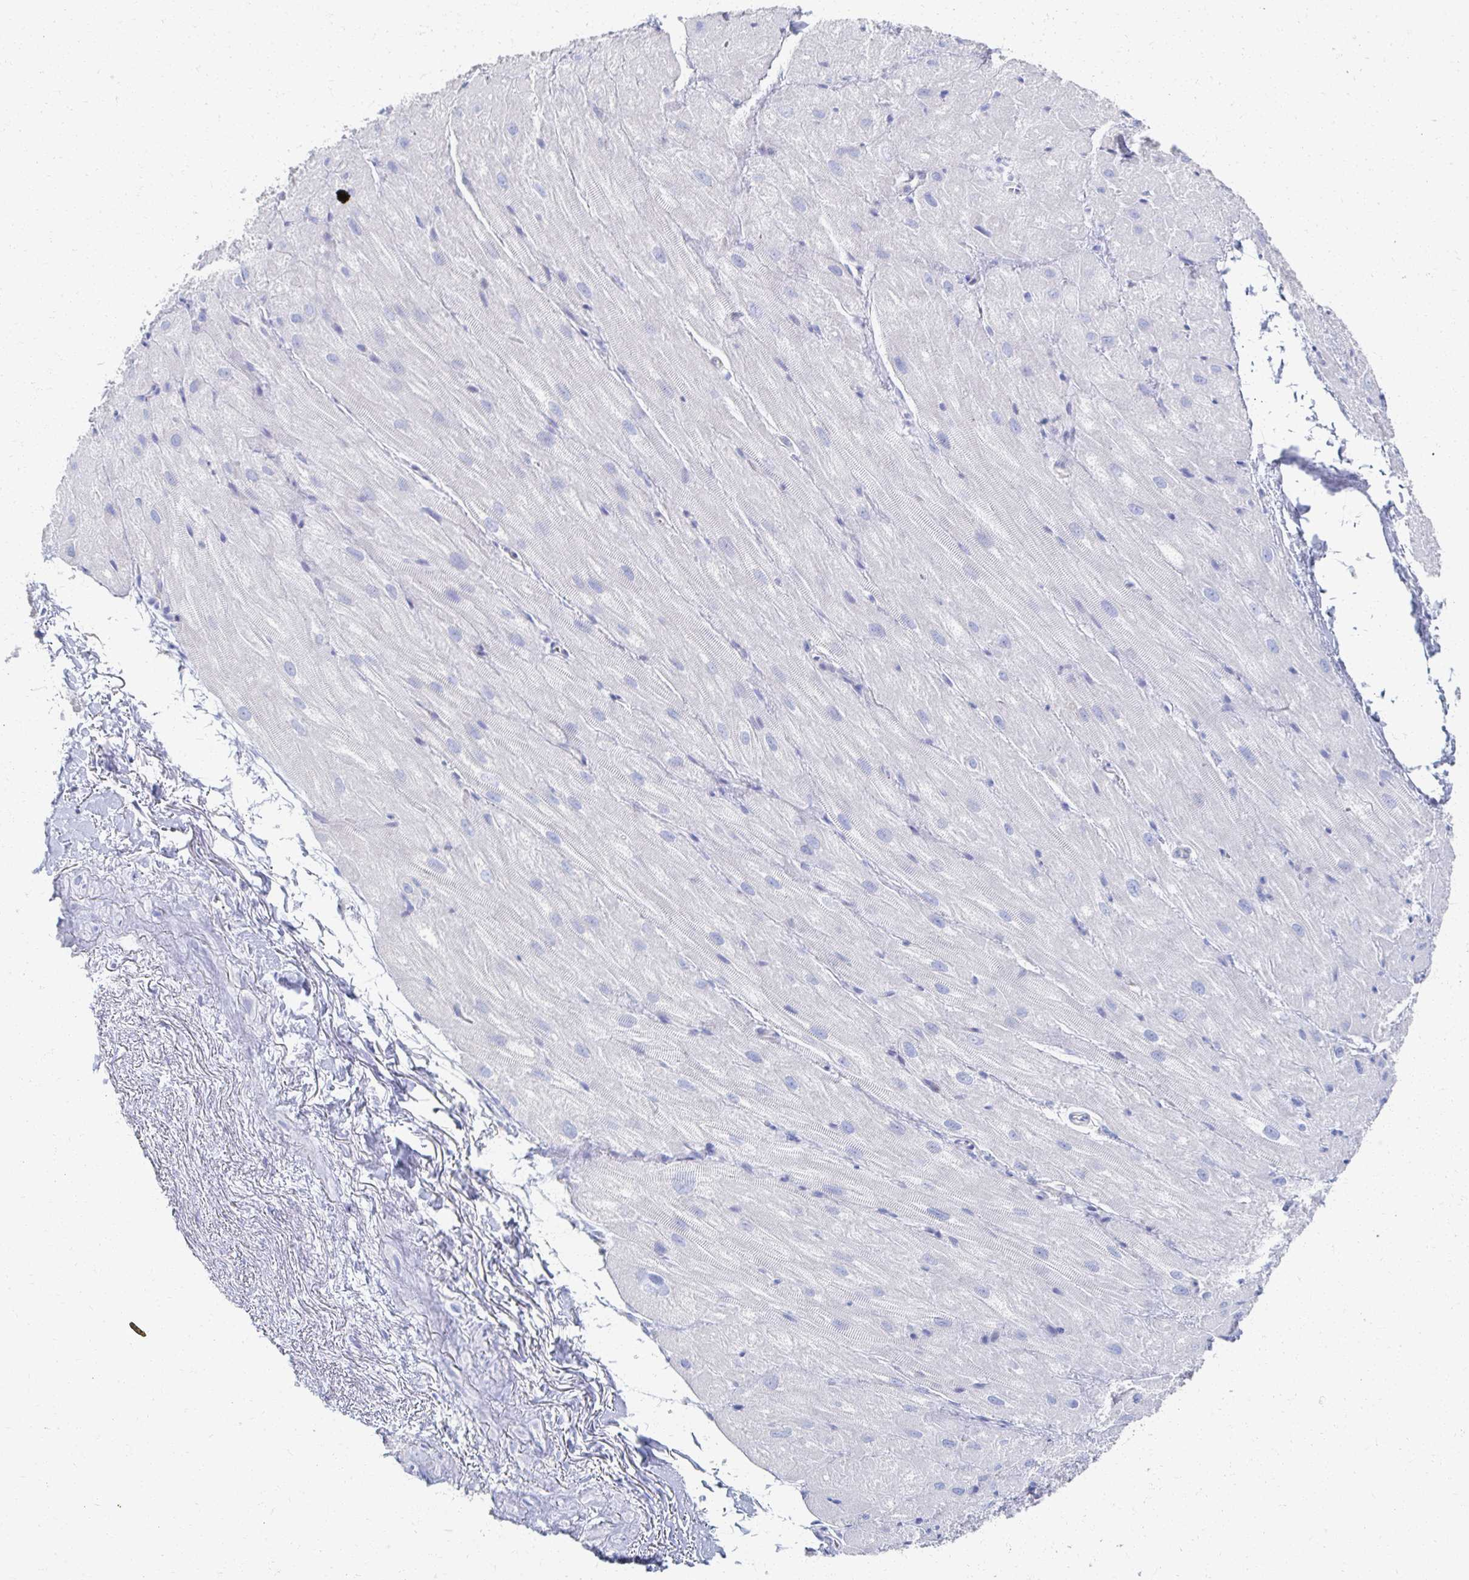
{"staining": {"intensity": "negative", "quantity": "none", "location": "none"}, "tissue": "heart muscle", "cell_type": "Cardiomyocytes", "image_type": "normal", "snomed": [{"axis": "morphology", "description": "Normal tissue, NOS"}, {"axis": "topography", "description": "Heart"}], "caption": "Histopathology image shows no protein expression in cardiomyocytes of normal heart muscle. Brightfield microscopy of IHC stained with DAB (brown) and hematoxylin (blue), captured at high magnification.", "gene": "PRR20A", "patient": {"sex": "male", "age": 62}}